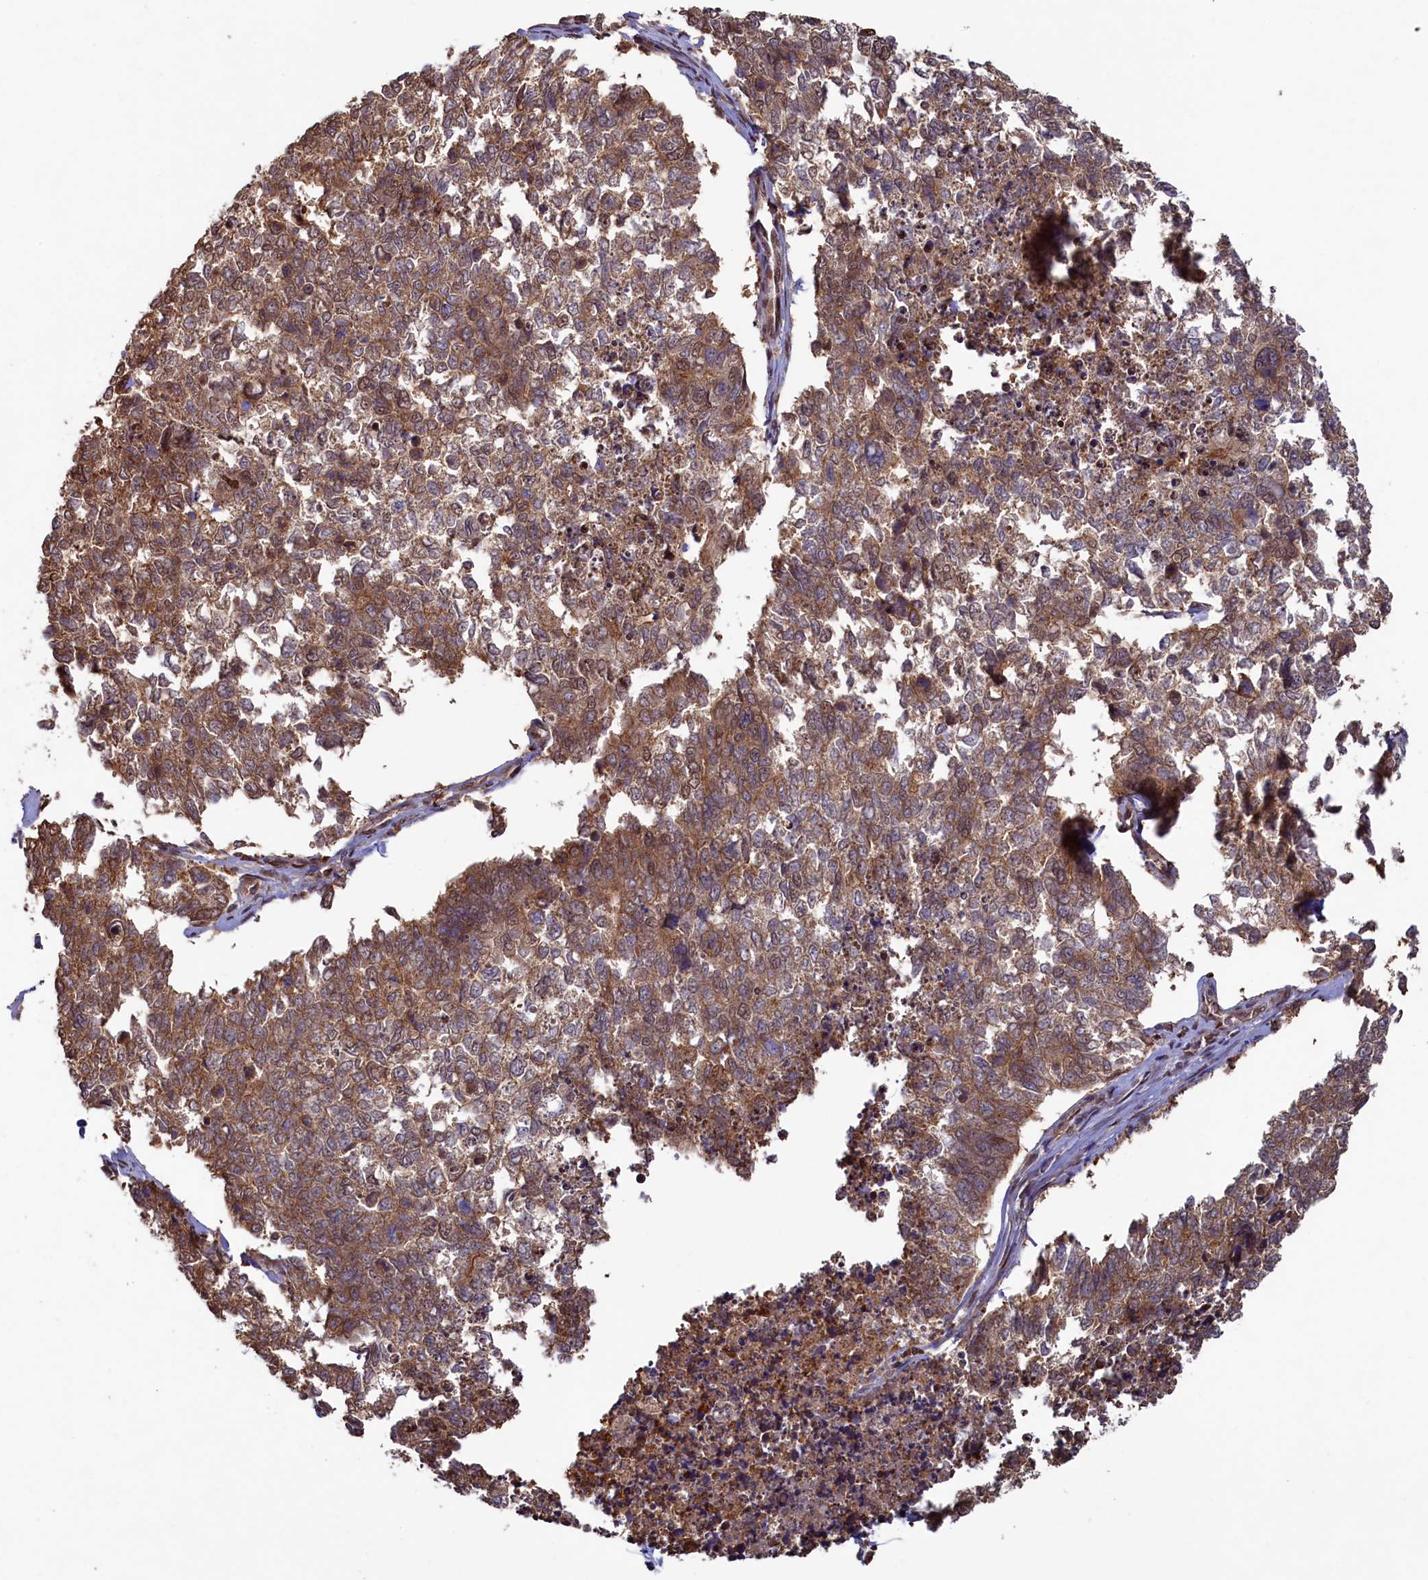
{"staining": {"intensity": "moderate", "quantity": ">75%", "location": "cytoplasmic/membranous"}, "tissue": "cervical cancer", "cell_type": "Tumor cells", "image_type": "cancer", "snomed": [{"axis": "morphology", "description": "Squamous cell carcinoma, NOS"}, {"axis": "topography", "description": "Cervix"}], "caption": "Protein expression by immunohistochemistry (IHC) reveals moderate cytoplasmic/membranous expression in approximately >75% of tumor cells in squamous cell carcinoma (cervical).", "gene": "NAE1", "patient": {"sex": "female", "age": 63}}